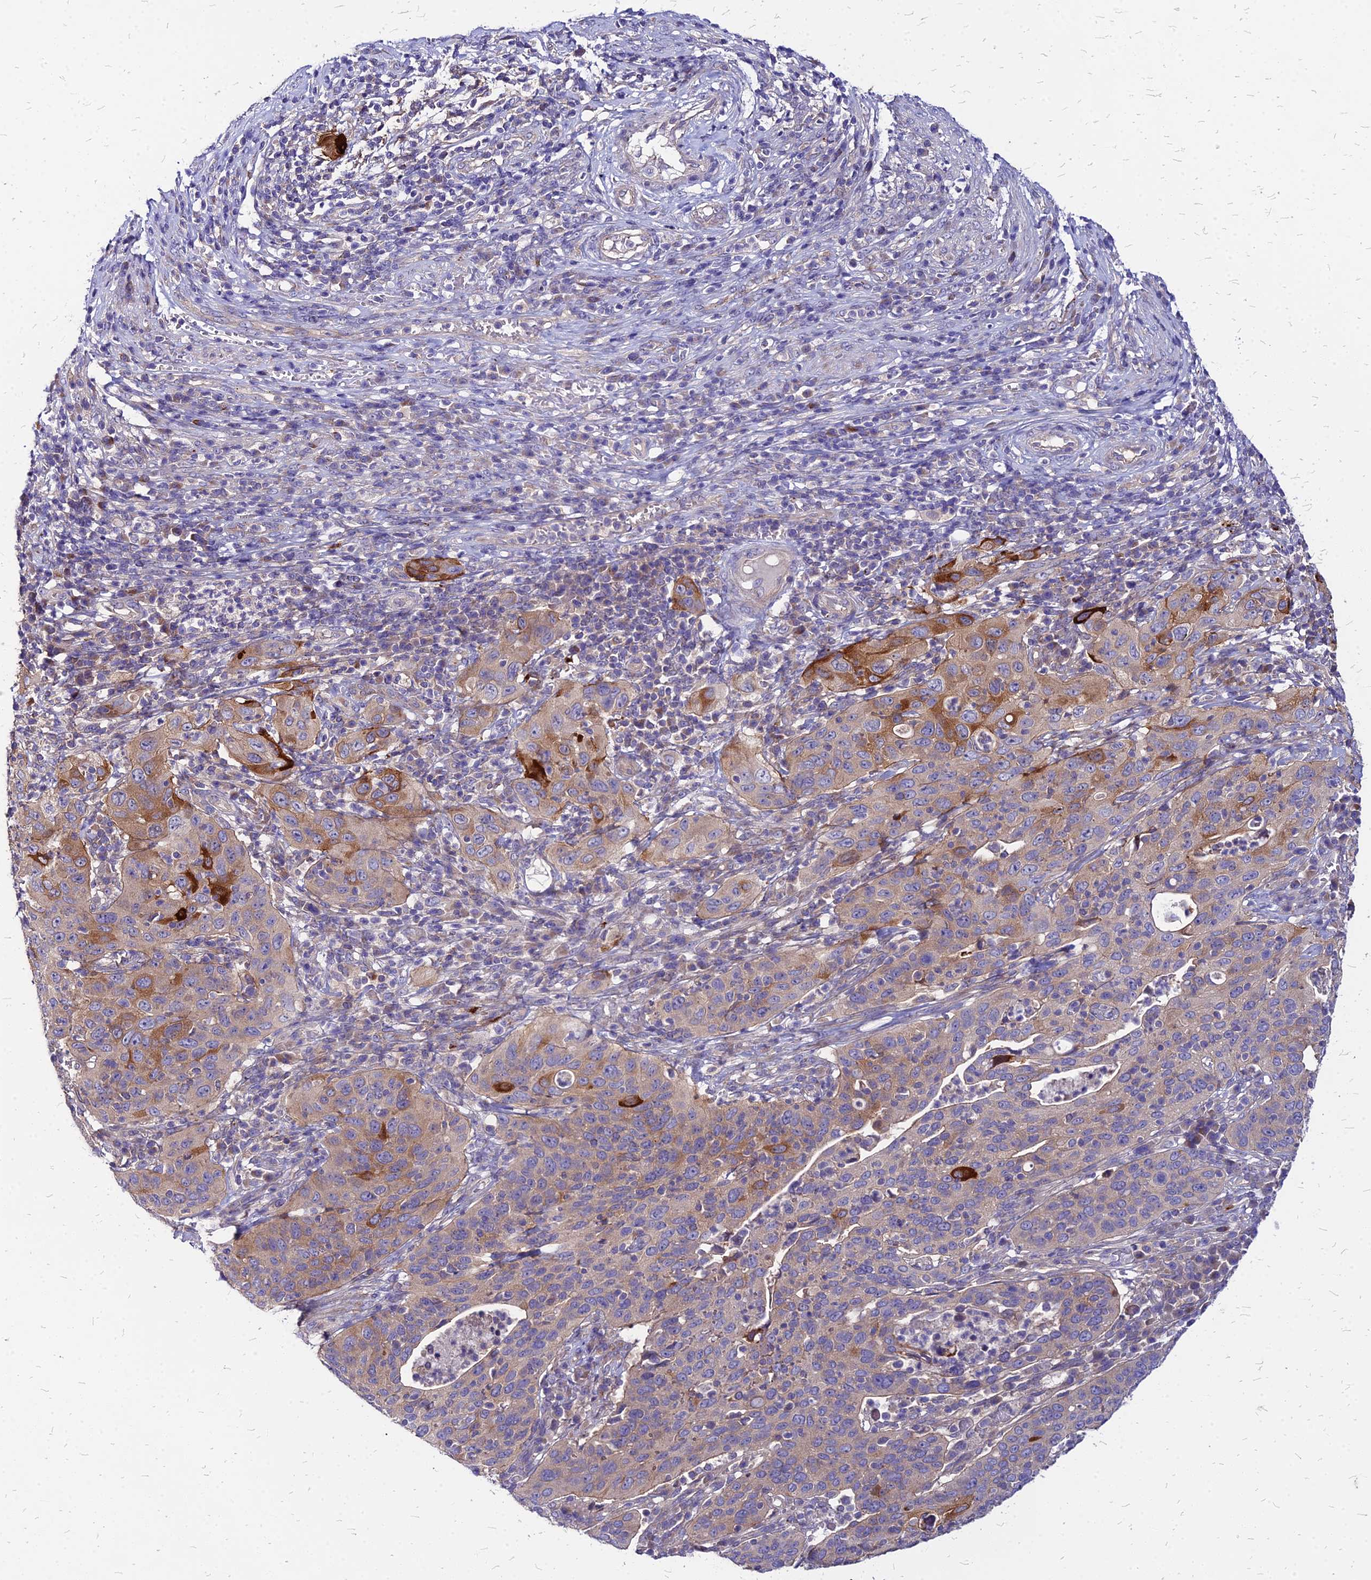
{"staining": {"intensity": "moderate", "quantity": "25%-75%", "location": "cytoplasmic/membranous"}, "tissue": "cervical cancer", "cell_type": "Tumor cells", "image_type": "cancer", "snomed": [{"axis": "morphology", "description": "Squamous cell carcinoma, NOS"}, {"axis": "topography", "description": "Cervix"}], "caption": "Protein staining by IHC reveals moderate cytoplasmic/membranous expression in approximately 25%-75% of tumor cells in squamous cell carcinoma (cervical). The staining is performed using DAB (3,3'-diaminobenzidine) brown chromogen to label protein expression. The nuclei are counter-stained blue using hematoxylin.", "gene": "COMMD10", "patient": {"sex": "female", "age": 36}}